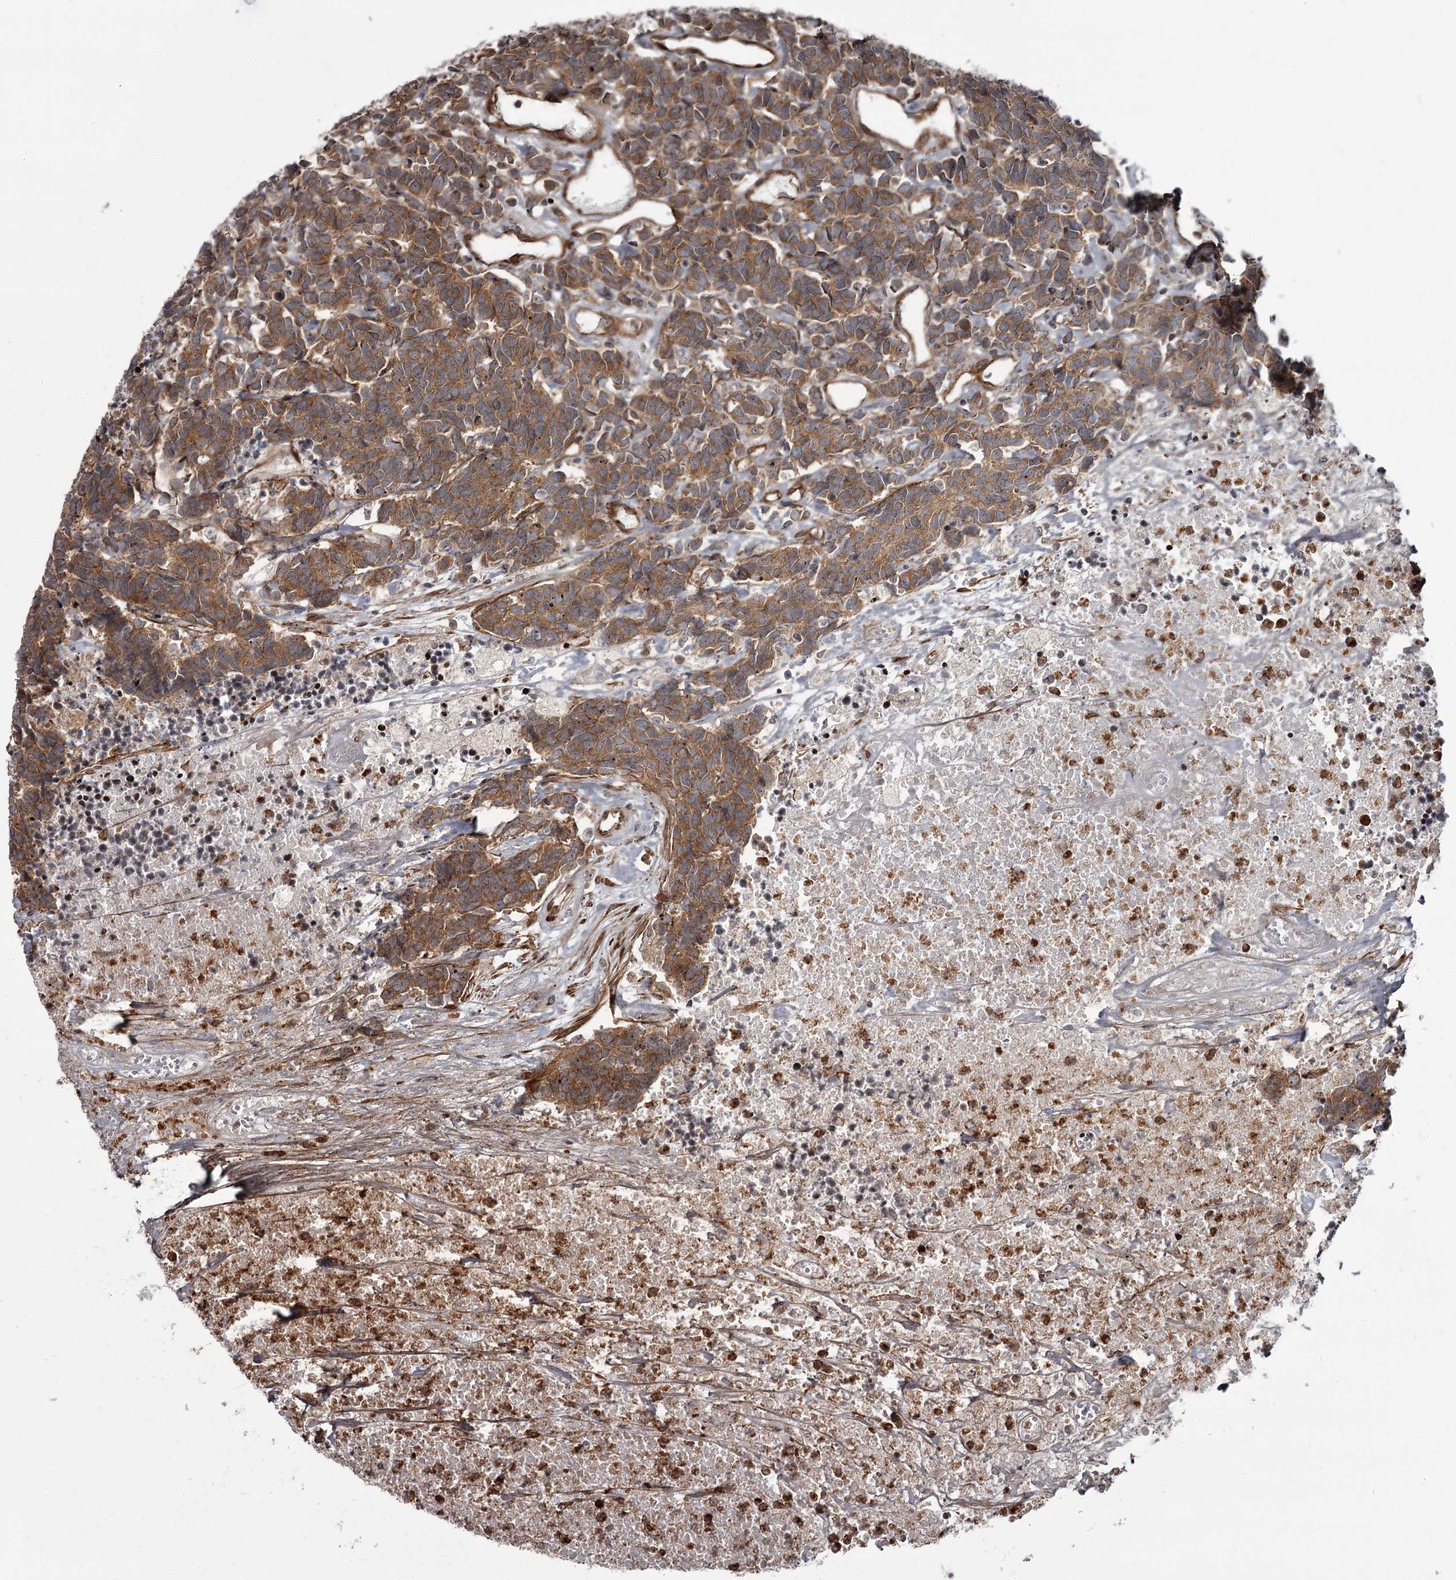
{"staining": {"intensity": "moderate", "quantity": ">75%", "location": "cytoplasmic/membranous"}, "tissue": "carcinoid", "cell_type": "Tumor cells", "image_type": "cancer", "snomed": [{"axis": "morphology", "description": "Carcinoma, NOS"}, {"axis": "morphology", "description": "Carcinoid, malignant, NOS"}, {"axis": "topography", "description": "Urinary bladder"}], "caption": "A medium amount of moderate cytoplasmic/membranous staining is present in about >75% of tumor cells in carcinoid tissue. The staining was performed using DAB (3,3'-diaminobenzidine), with brown indicating positive protein expression. Nuclei are stained blue with hematoxylin.", "gene": "THAP9", "patient": {"sex": "male", "age": 57}}